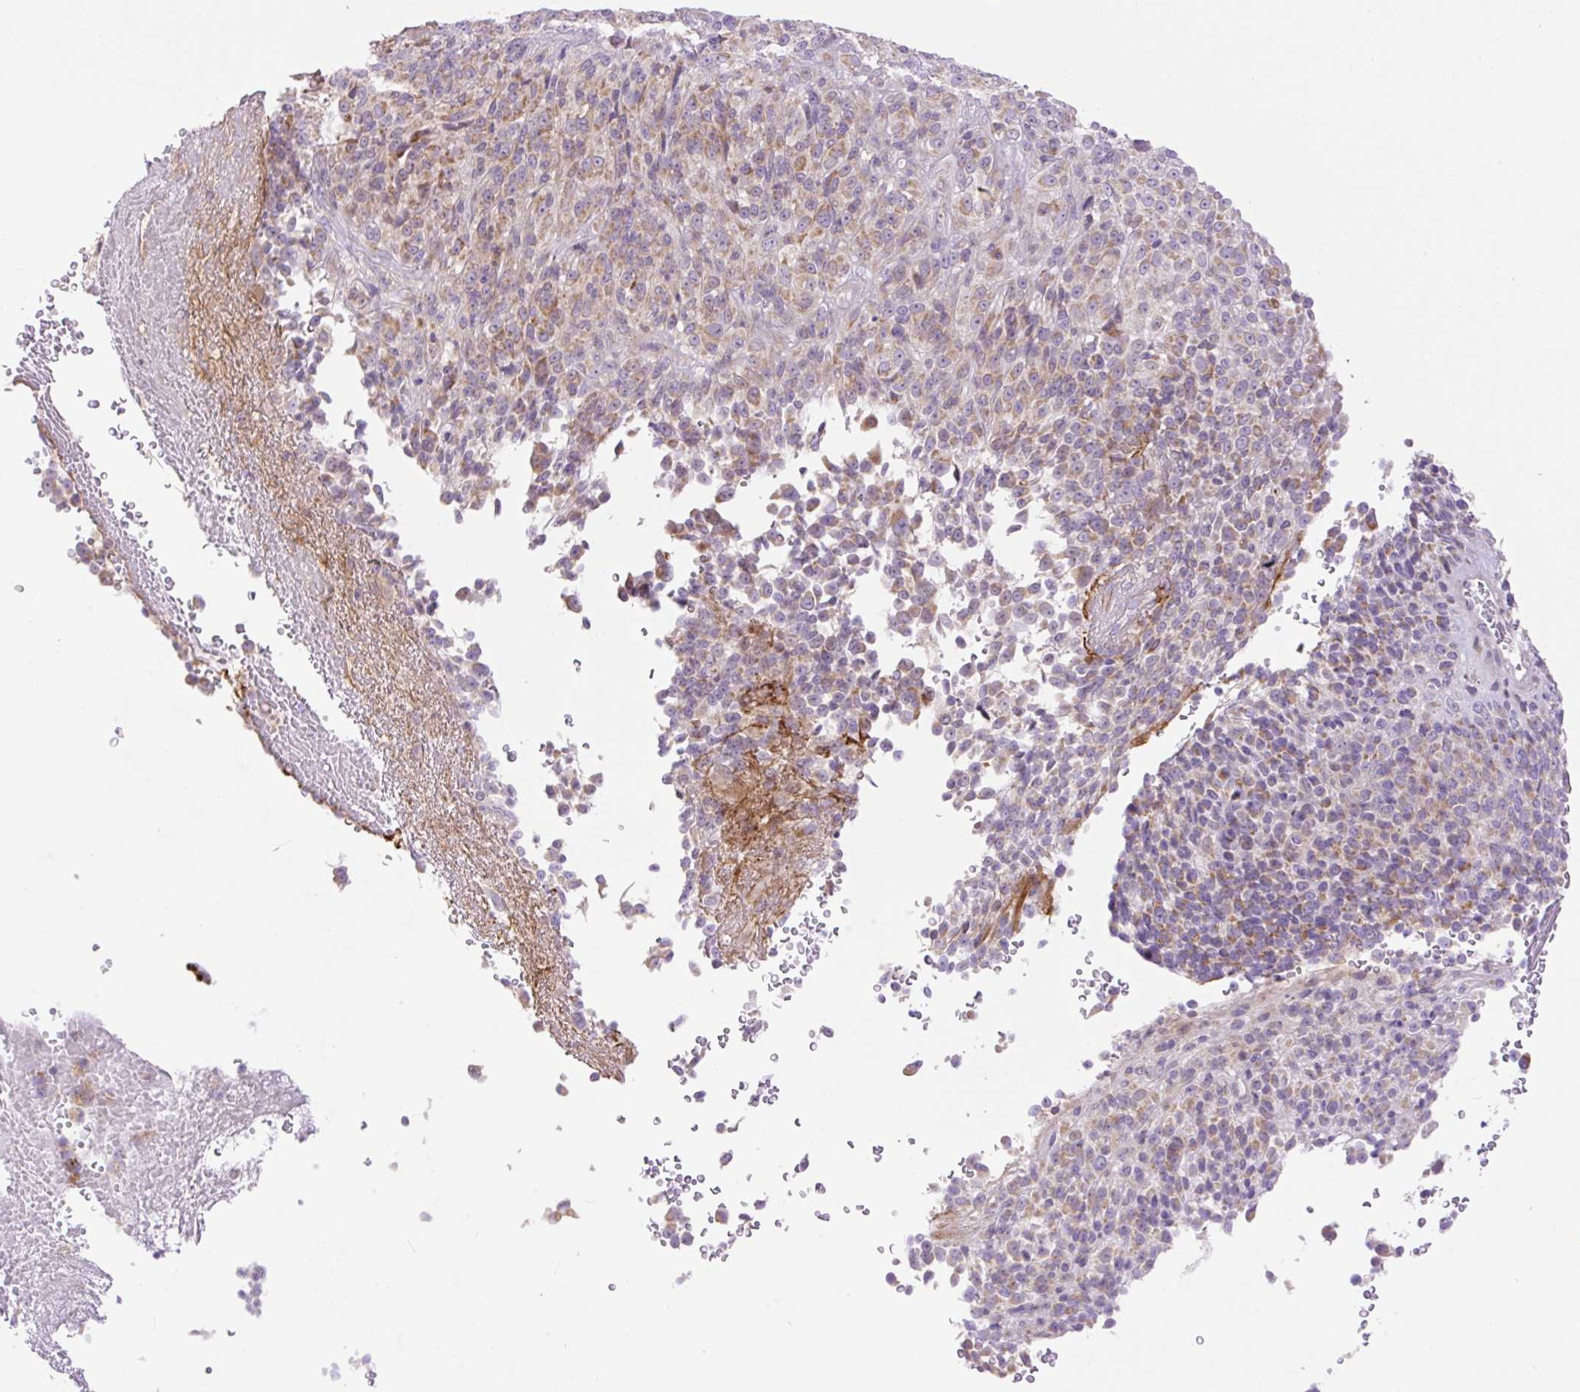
{"staining": {"intensity": "moderate", "quantity": "25%-75%", "location": "cytoplasmic/membranous"}, "tissue": "melanoma", "cell_type": "Tumor cells", "image_type": "cancer", "snomed": [{"axis": "morphology", "description": "Malignant melanoma, Metastatic site"}, {"axis": "topography", "description": "Brain"}], "caption": "Protein staining reveals moderate cytoplasmic/membranous expression in about 25%-75% of tumor cells in melanoma.", "gene": "VPS25", "patient": {"sex": "female", "age": 56}}